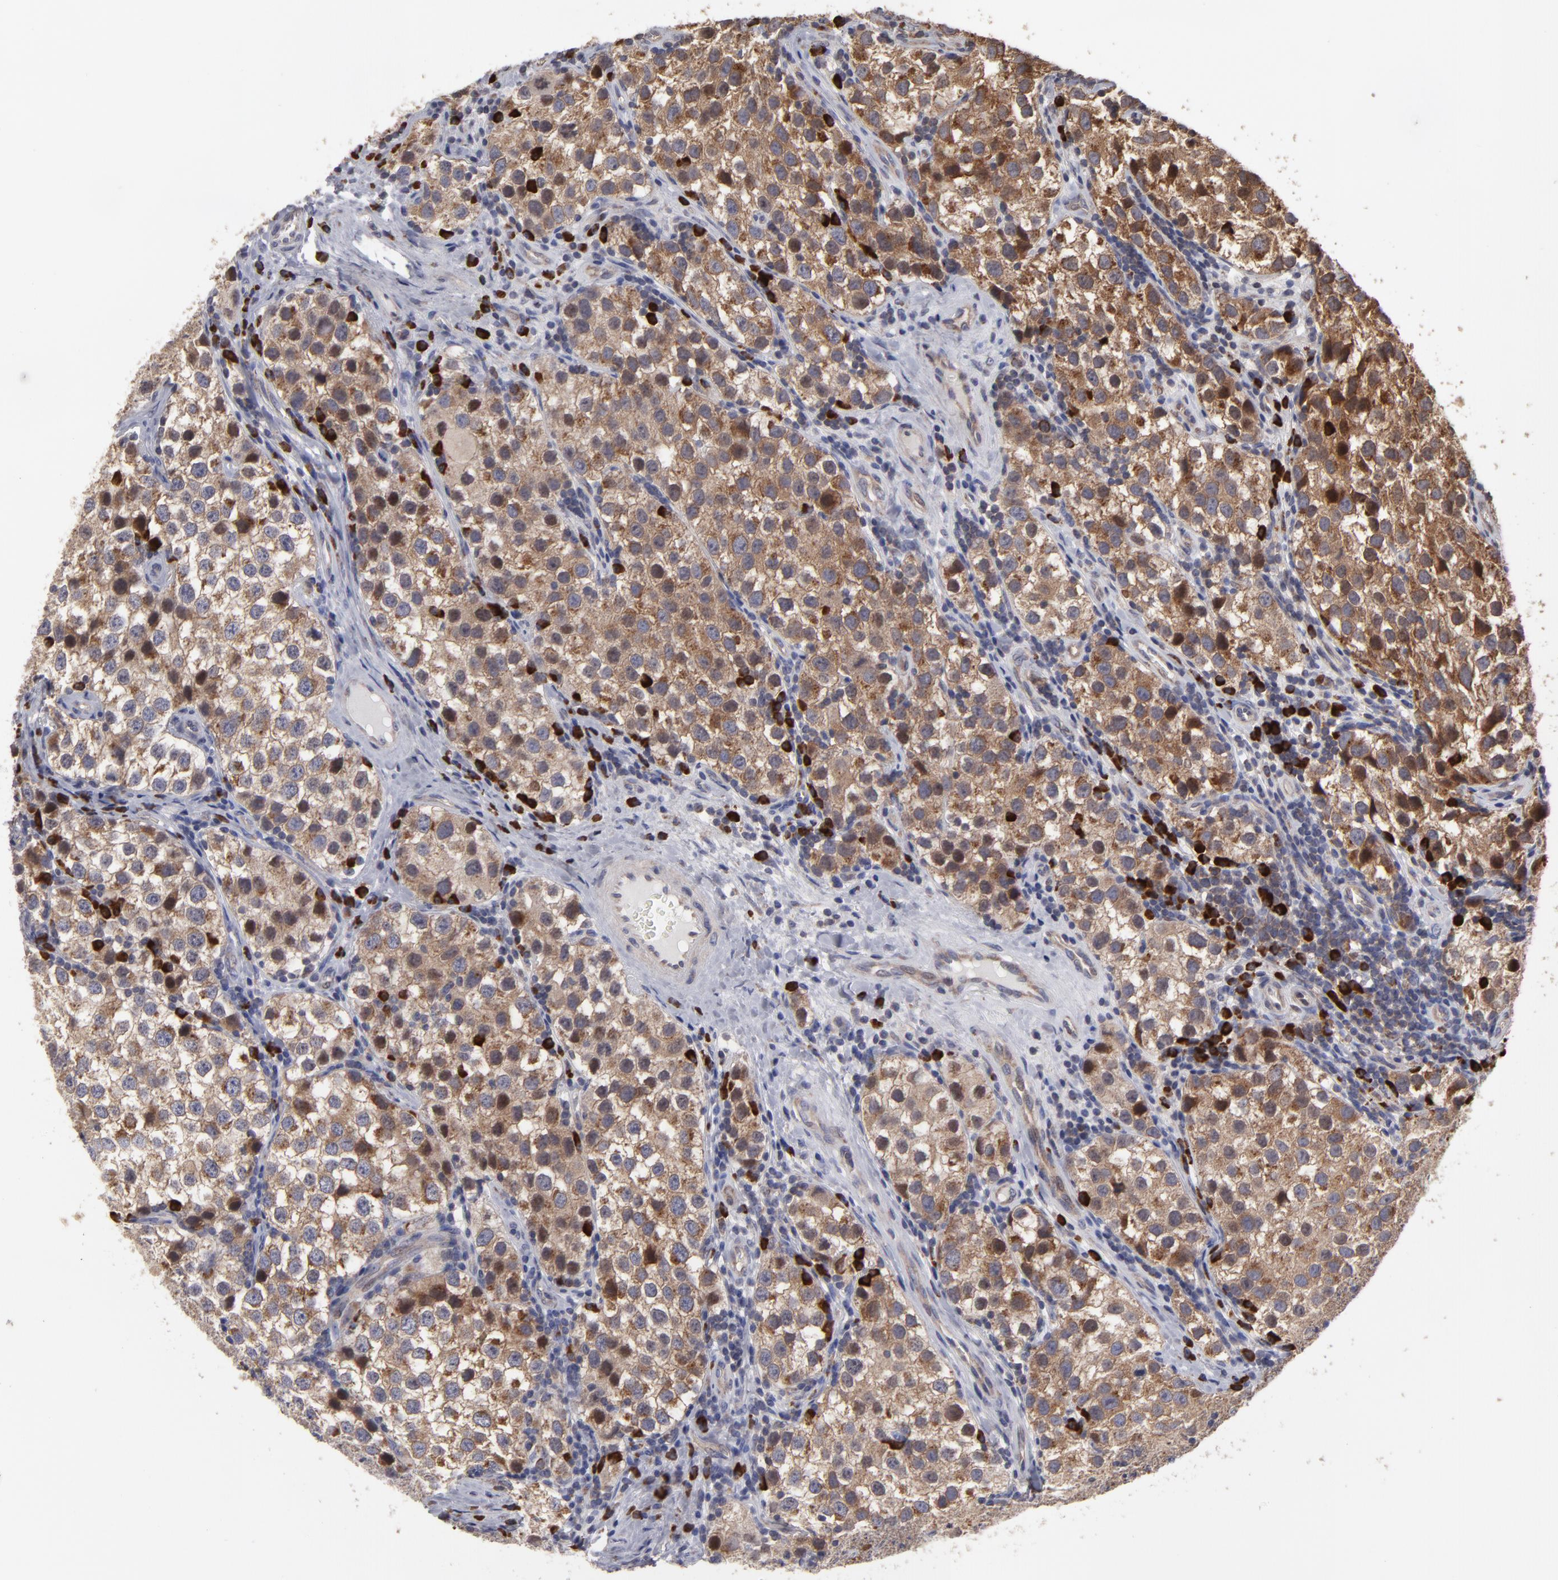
{"staining": {"intensity": "strong", "quantity": ">75%", "location": "cytoplasmic/membranous"}, "tissue": "testis cancer", "cell_type": "Tumor cells", "image_type": "cancer", "snomed": [{"axis": "morphology", "description": "Seminoma, NOS"}, {"axis": "topography", "description": "Testis"}], "caption": "The photomicrograph displays a brown stain indicating the presence of a protein in the cytoplasmic/membranous of tumor cells in testis cancer (seminoma).", "gene": "SND1", "patient": {"sex": "male", "age": 39}}